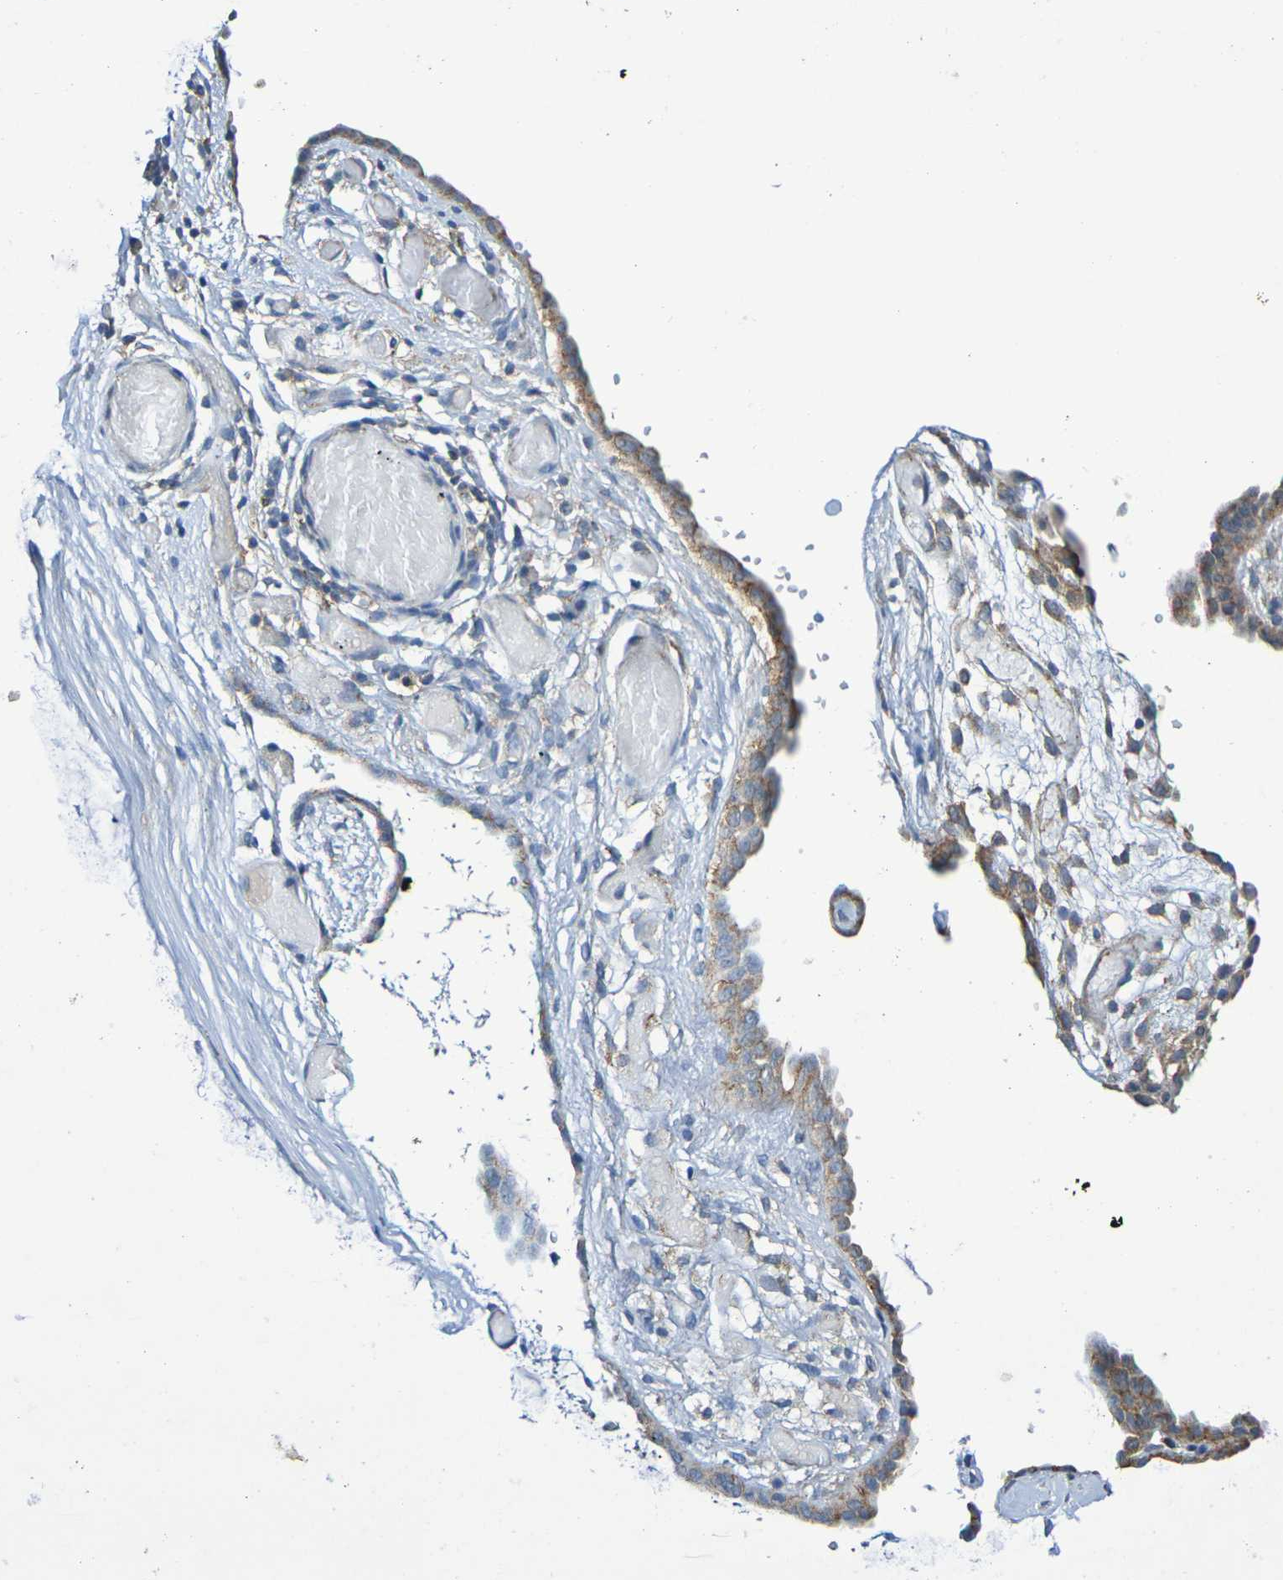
{"staining": {"intensity": "moderate", "quantity": ">75%", "location": "cytoplasmic/membranous"}, "tissue": "ovarian cancer", "cell_type": "Tumor cells", "image_type": "cancer", "snomed": [{"axis": "morphology", "description": "Cystadenocarcinoma, mucinous, NOS"}, {"axis": "topography", "description": "Ovary"}], "caption": "Immunohistochemical staining of human ovarian mucinous cystadenocarcinoma exhibits medium levels of moderate cytoplasmic/membranous positivity in about >75% of tumor cells. (Stains: DAB (3,3'-diaminobenzidine) in brown, nuclei in blue, Microscopy: brightfield microscopy at high magnification).", "gene": "CHRNB1", "patient": {"sex": "female", "age": 39}}